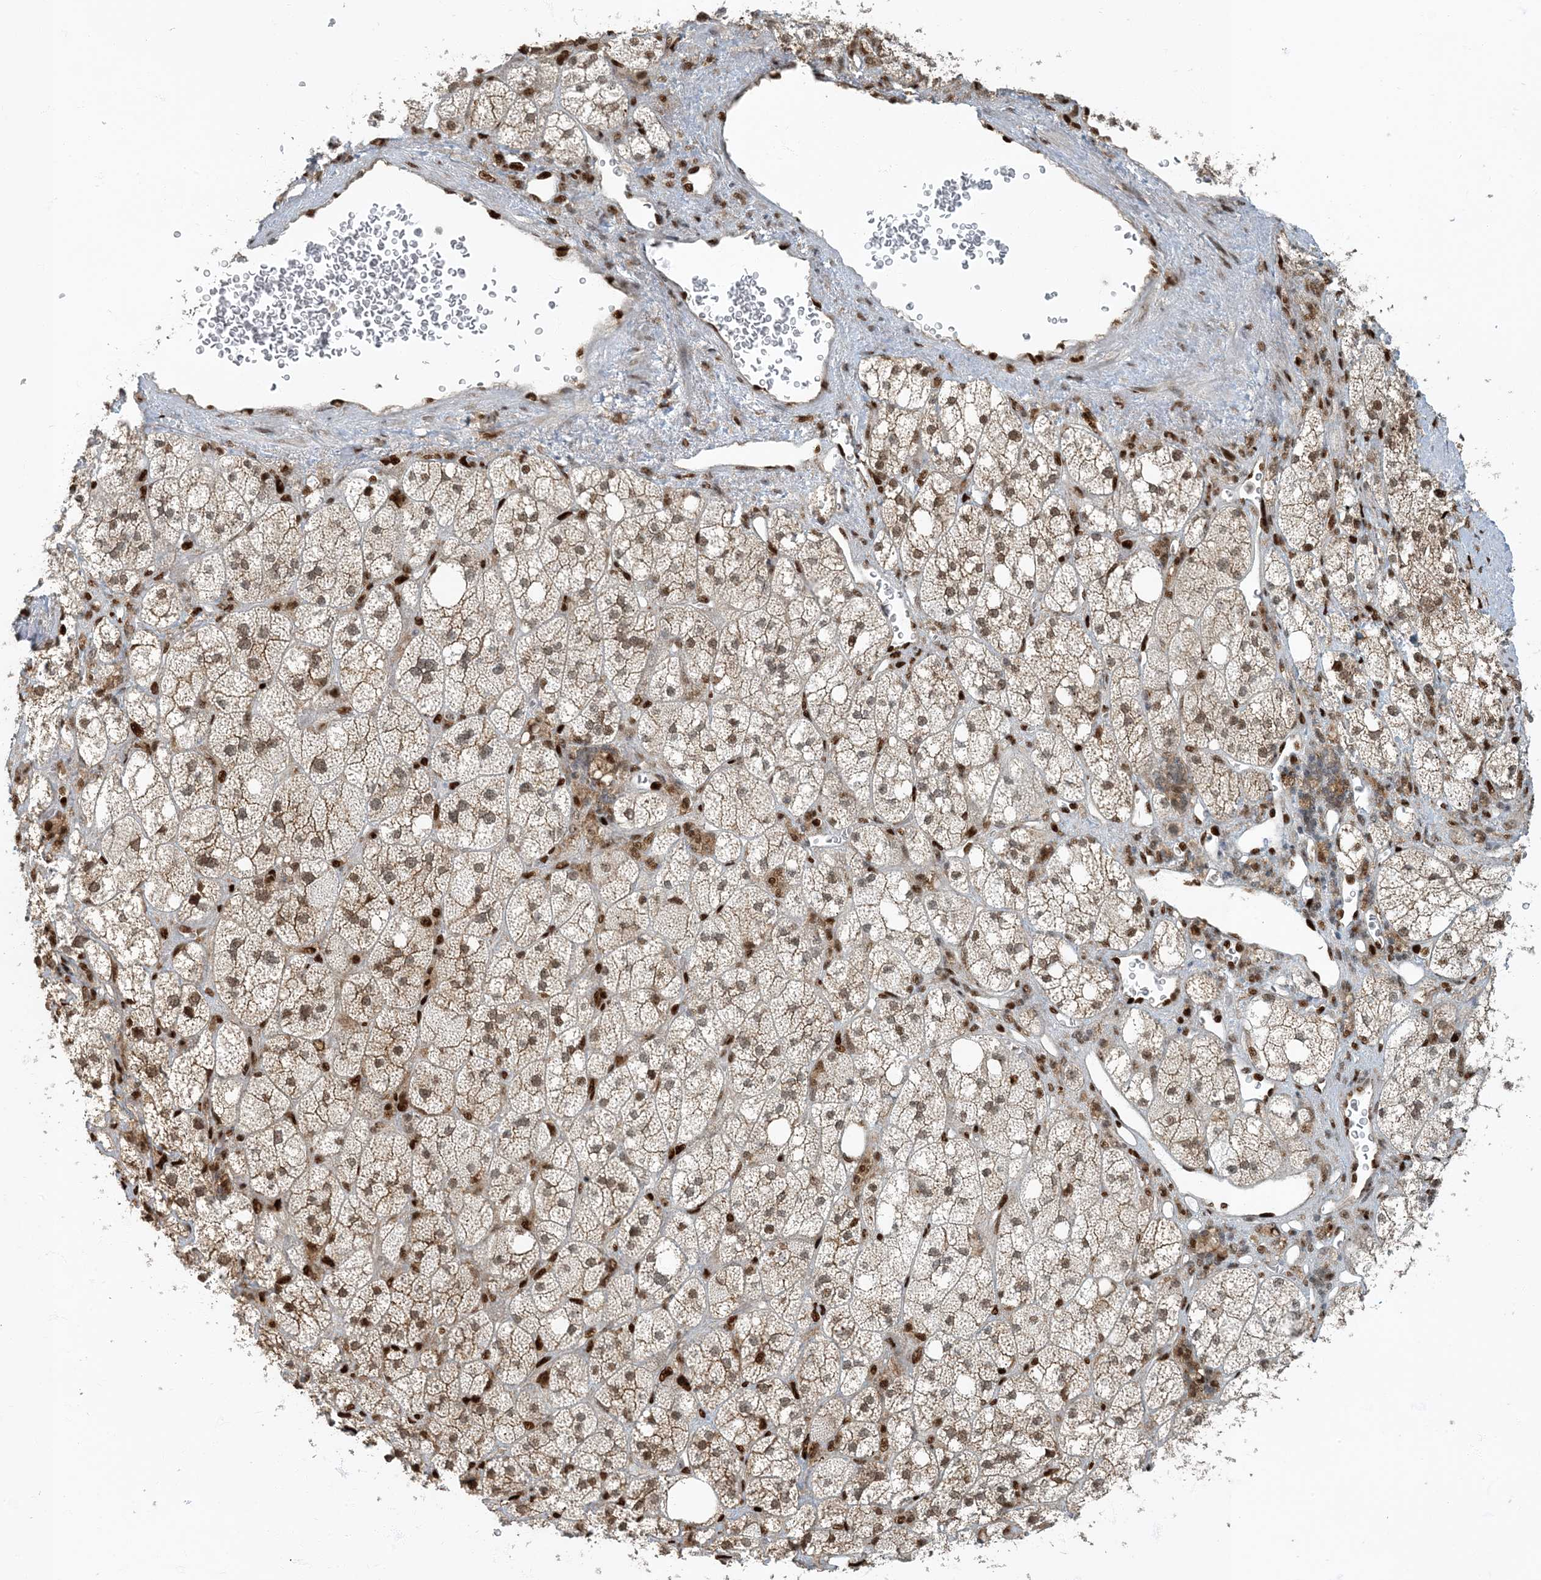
{"staining": {"intensity": "strong", "quantity": "25%-75%", "location": "cytoplasmic/membranous,nuclear"}, "tissue": "adrenal gland", "cell_type": "Glandular cells", "image_type": "normal", "snomed": [{"axis": "morphology", "description": "Normal tissue, NOS"}, {"axis": "topography", "description": "Adrenal gland"}], "caption": "Protein positivity by immunohistochemistry demonstrates strong cytoplasmic/membranous,nuclear positivity in about 25%-75% of glandular cells in unremarkable adrenal gland. (DAB = brown stain, brightfield microscopy at high magnification).", "gene": "MBD1", "patient": {"sex": "male", "age": 61}}